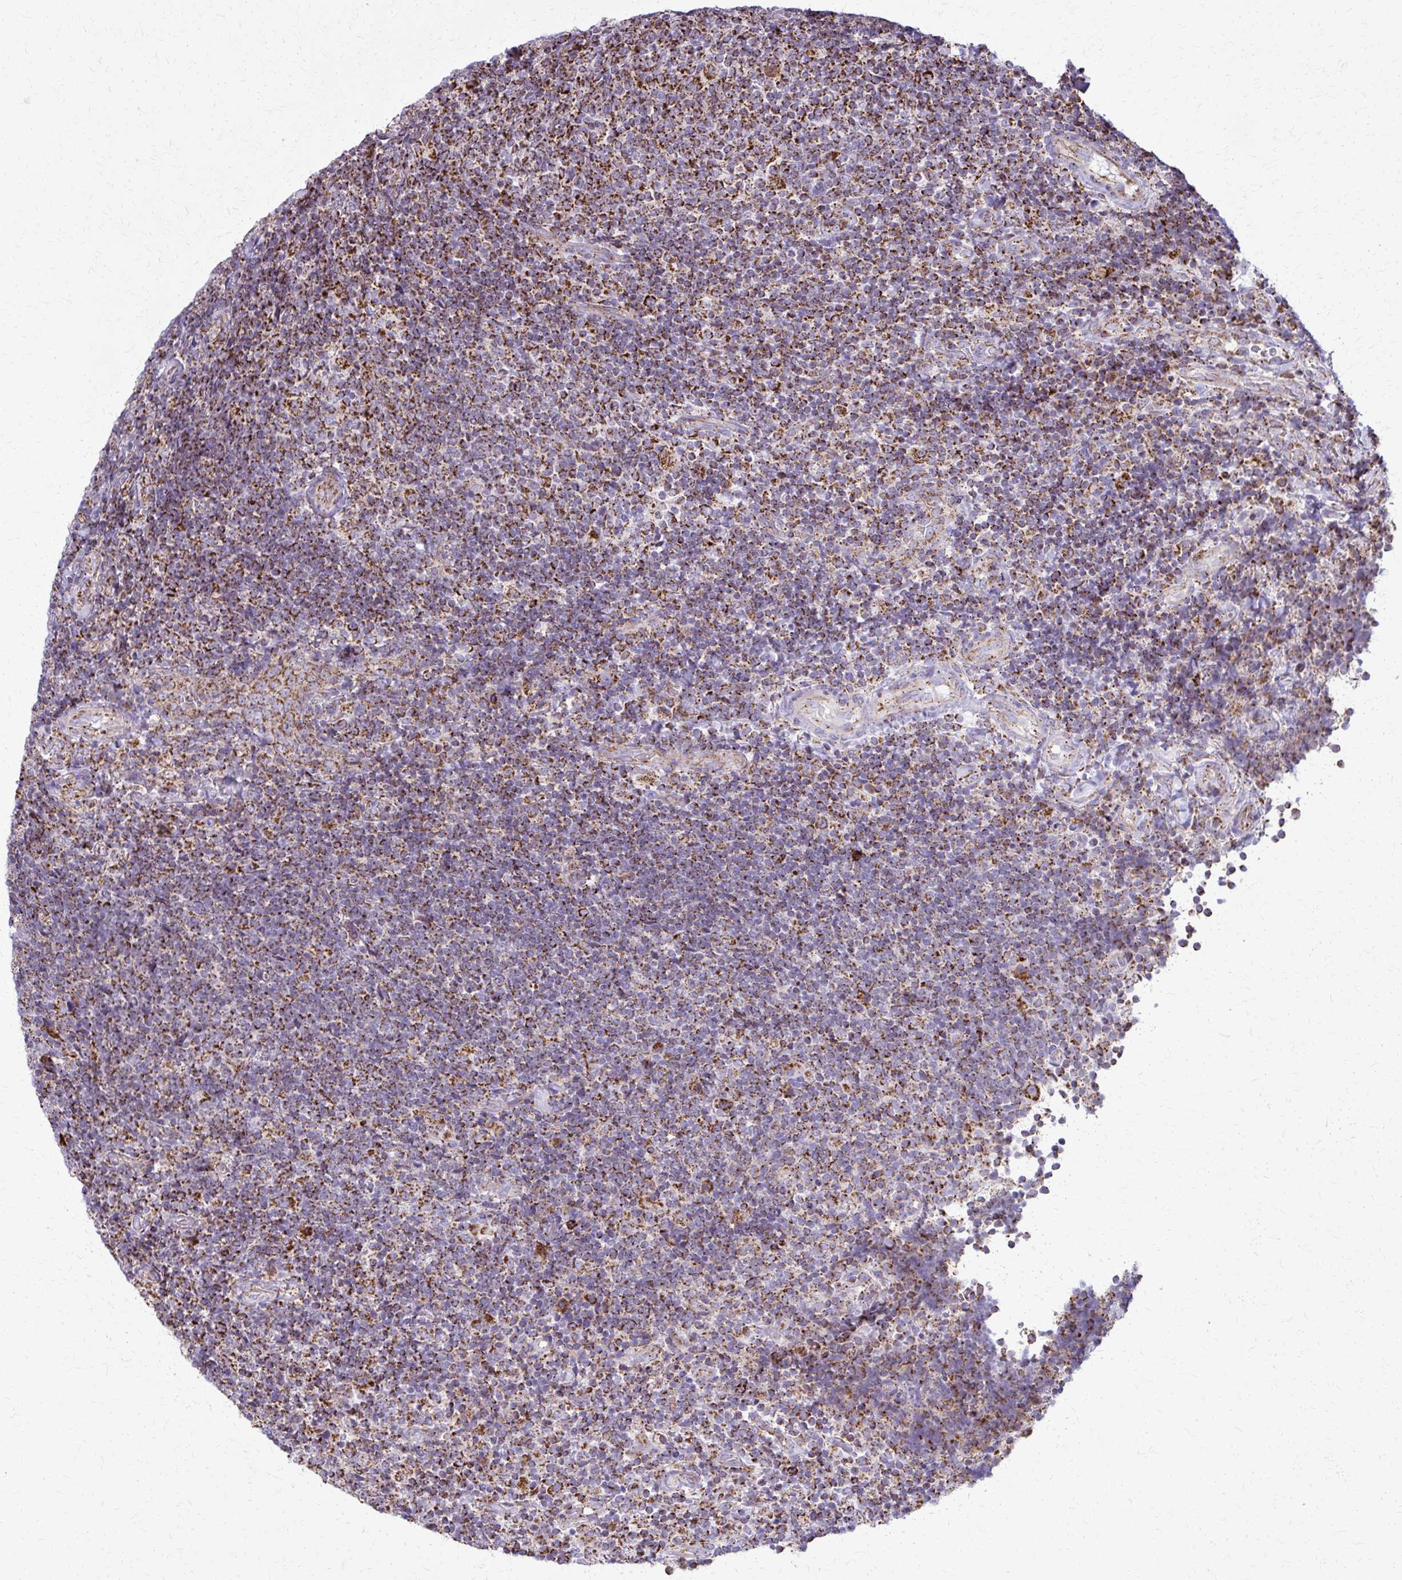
{"staining": {"intensity": "moderate", "quantity": ">75%", "location": "cytoplasmic/membranous"}, "tissue": "lymphoma", "cell_type": "Tumor cells", "image_type": "cancer", "snomed": [{"axis": "morphology", "description": "Malignant lymphoma, non-Hodgkin's type, Low grade"}, {"axis": "topography", "description": "Lymph node"}], "caption": "Malignant lymphoma, non-Hodgkin's type (low-grade) stained with a protein marker exhibits moderate staining in tumor cells.", "gene": "TVP23A", "patient": {"sex": "male", "age": 52}}